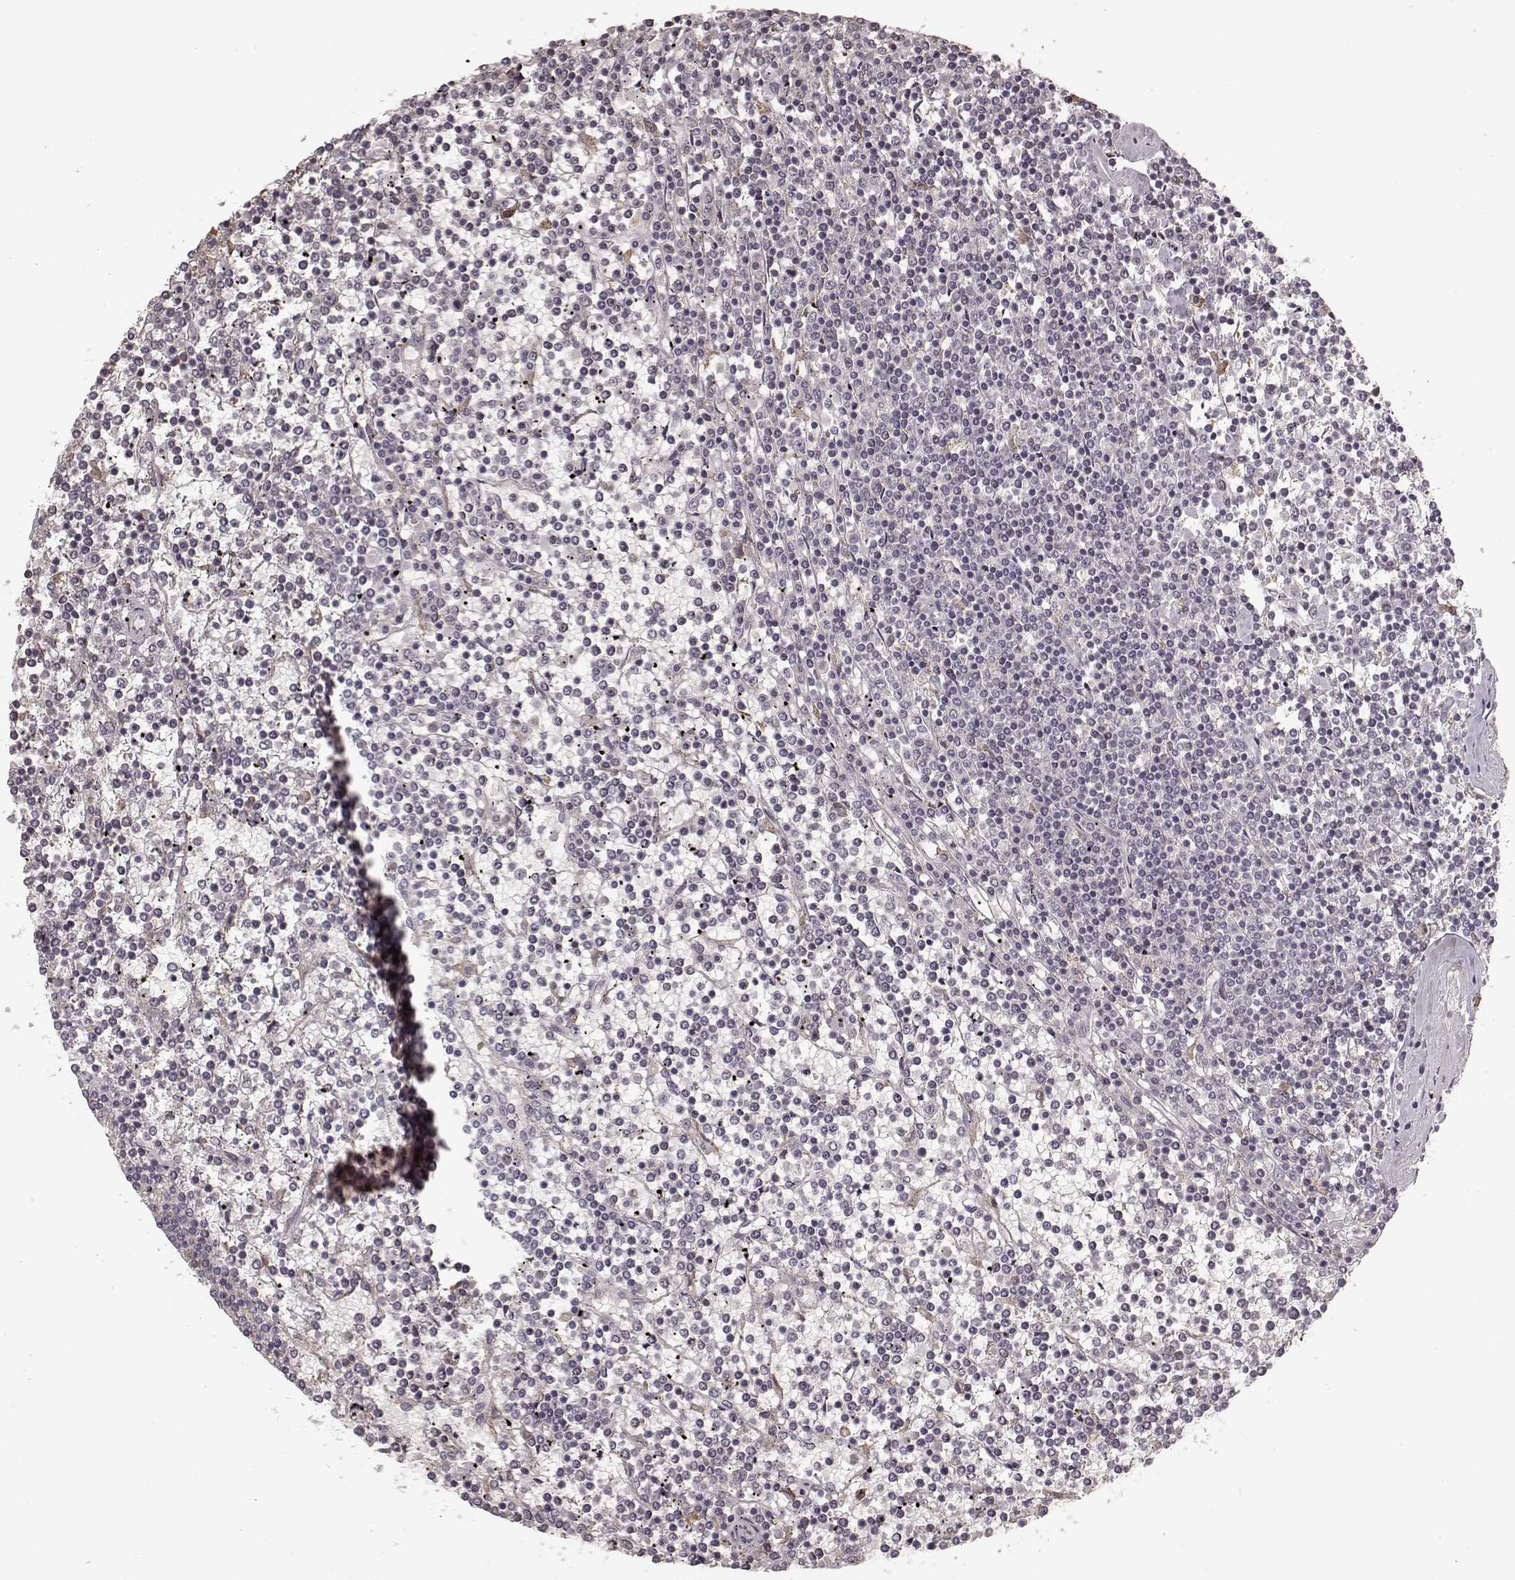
{"staining": {"intensity": "negative", "quantity": "none", "location": "none"}, "tissue": "lymphoma", "cell_type": "Tumor cells", "image_type": "cancer", "snomed": [{"axis": "morphology", "description": "Malignant lymphoma, non-Hodgkin's type, Low grade"}, {"axis": "topography", "description": "Spleen"}], "caption": "Immunohistochemistry (IHC) image of neoplastic tissue: human lymphoma stained with DAB displays no significant protein staining in tumor cells.", "gene": "KCNJ9", "patient": {"sex": "female", "age": 19}}